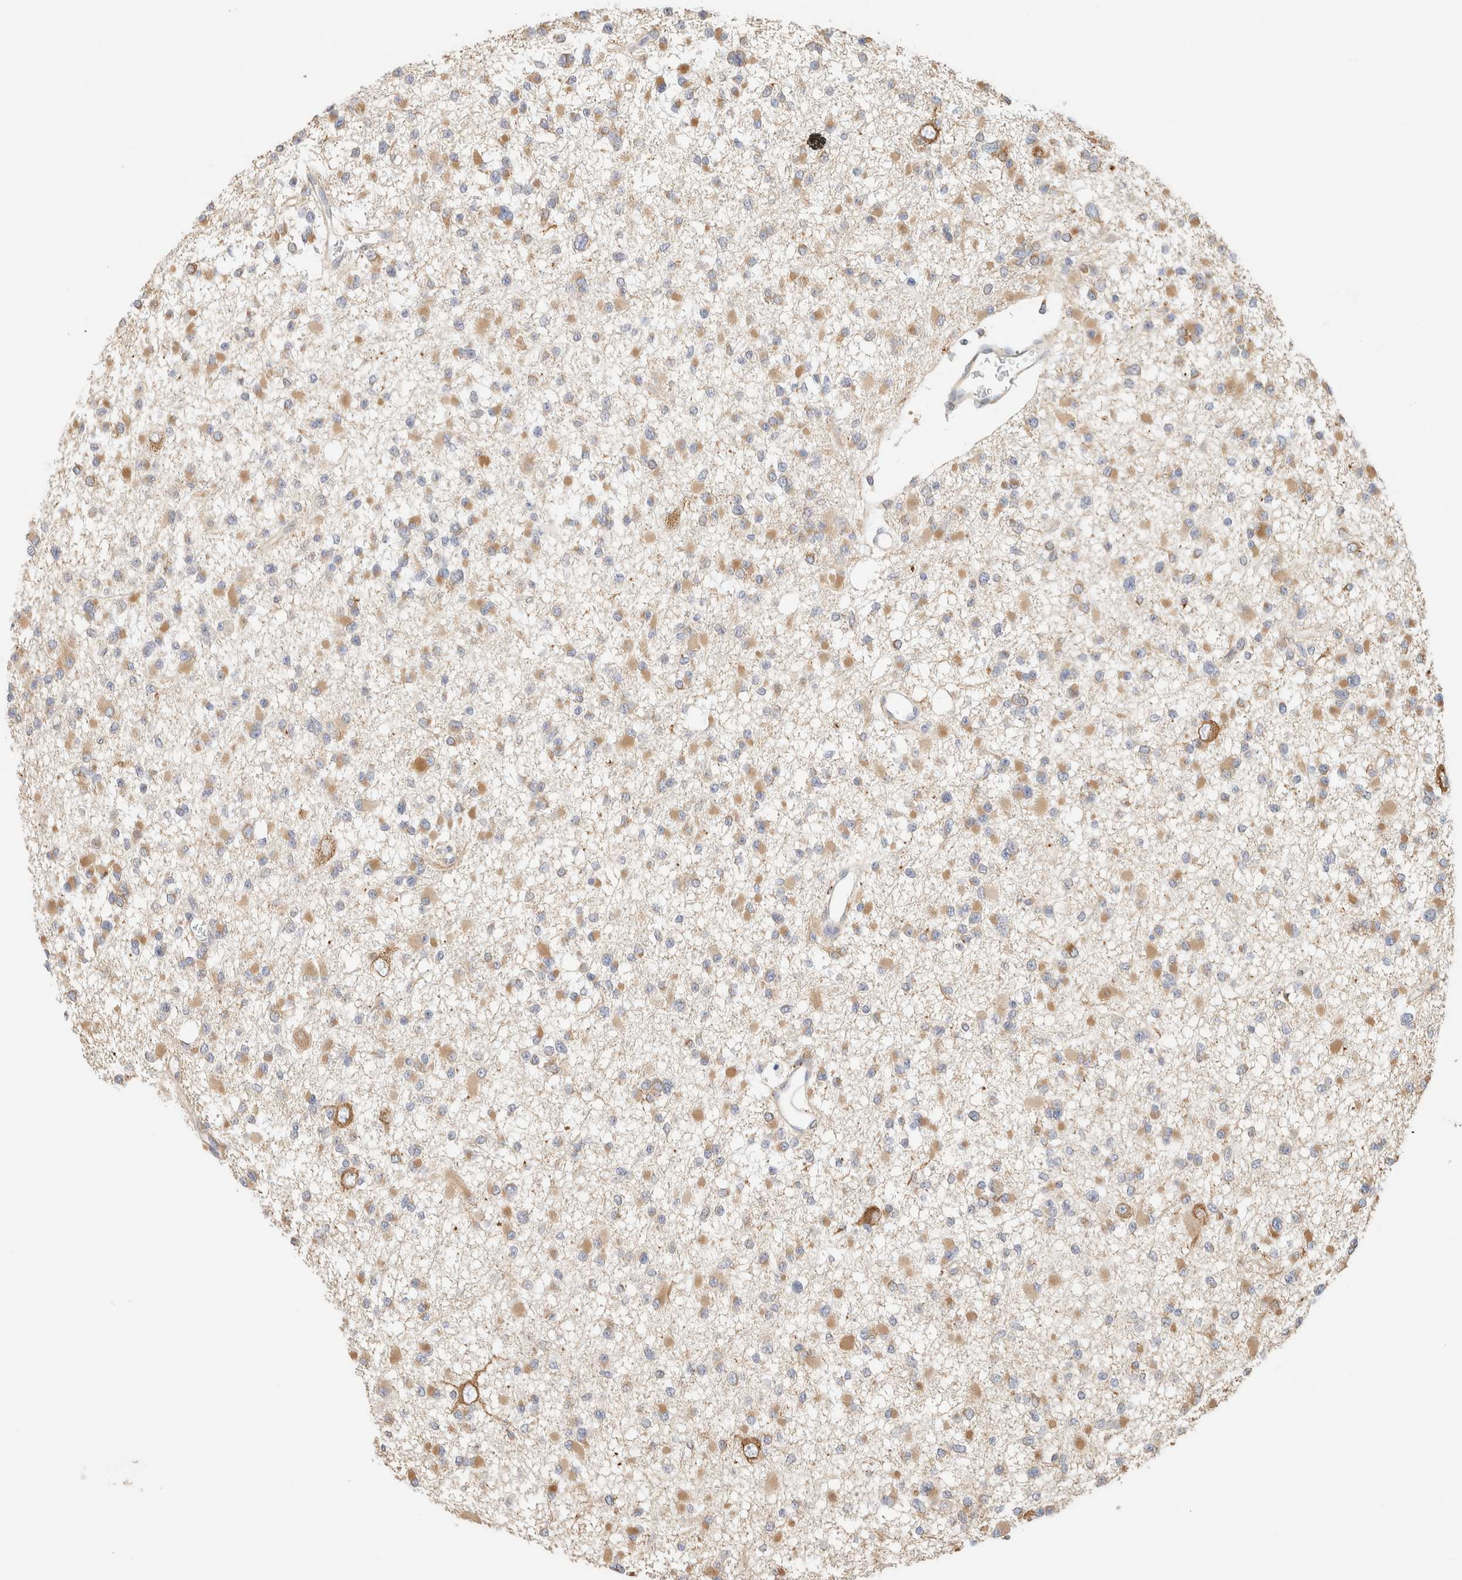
{"staining": {"intensity": "strong", "quantity": "25%-75%", "location": "cytoplasmic/membranous"}, "tissue": "glioma", "cell_type": "Tumor cells", "image_type": "cancer", "snomed": [{"axis": "morphology", "description": "Glioma, malignant, Low grade"}, {"axis": "topography", "description": "Brain"}], "caption": "Immunohistochemistry photomicrograph of malignant glioma (low-grade) stained for a protein (brown), which demonstrates high levels of strong cytoplasmic/membranous positivity in about 25%-75% of tumor cells.", "gene": "RRP15", "patient": {"sex": "female", "age": 22}}